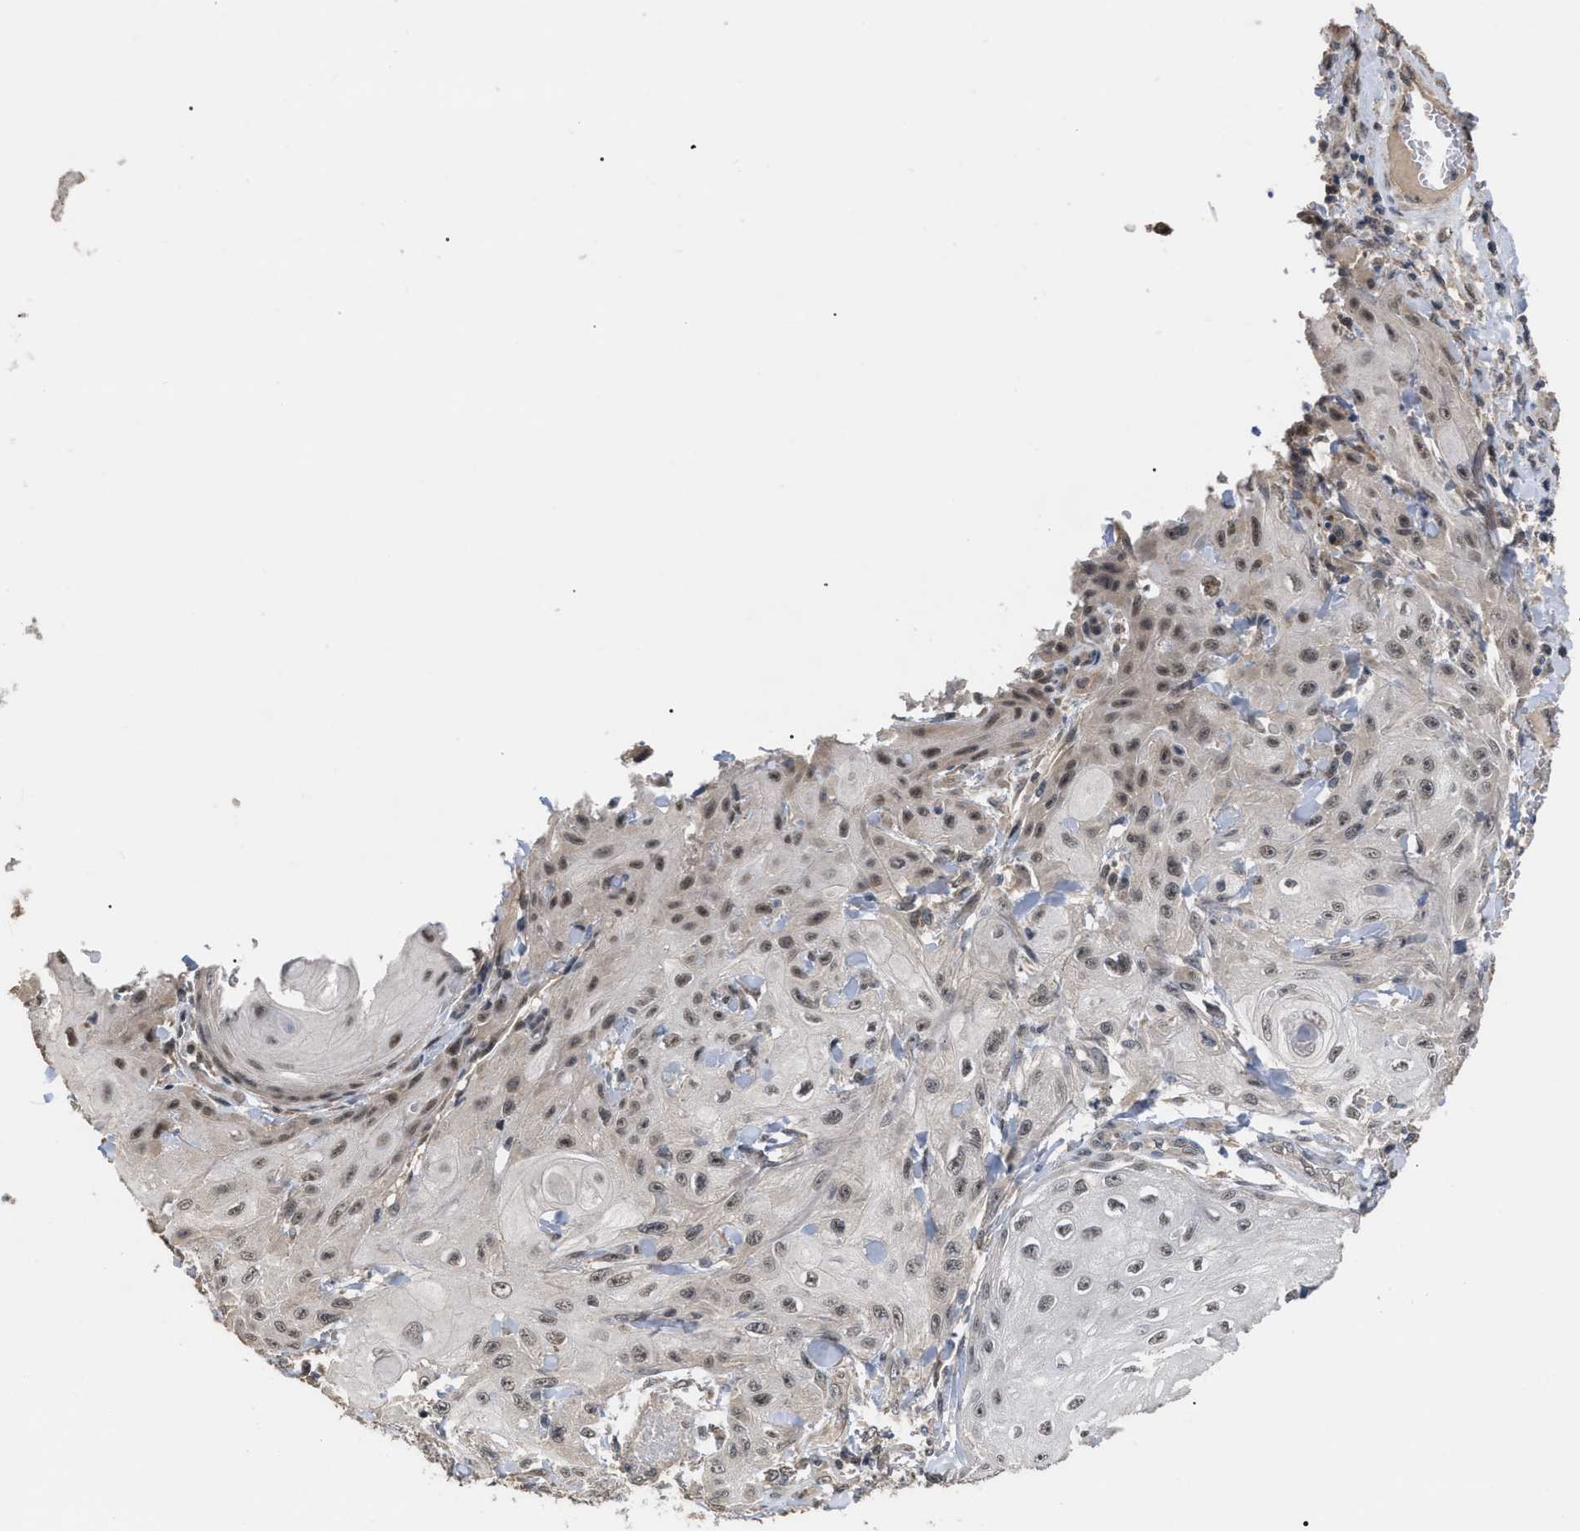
{"staining": {"intensity": "weak", "quantity": ">75%", "location": "nuclear"}, "tissue": "skin cancer", "cell_type": "Tumor cells", "image_type": "cancer", "snomed": [{"axis": "morphology", "description": "Squamous cell carcinoma, NOS"}, {"axis": "topography", "description": "Skin"}], "caption": "DAB (3,3'-diaminobenzidine) immunohistochemical staining of skin cancer (squamous cell carcinoma) displays weak nuclear protein staining in approximately >75% of tumor cells.", "gene": "JAZF1", "patient": {"sex": "male", "age": 74}}